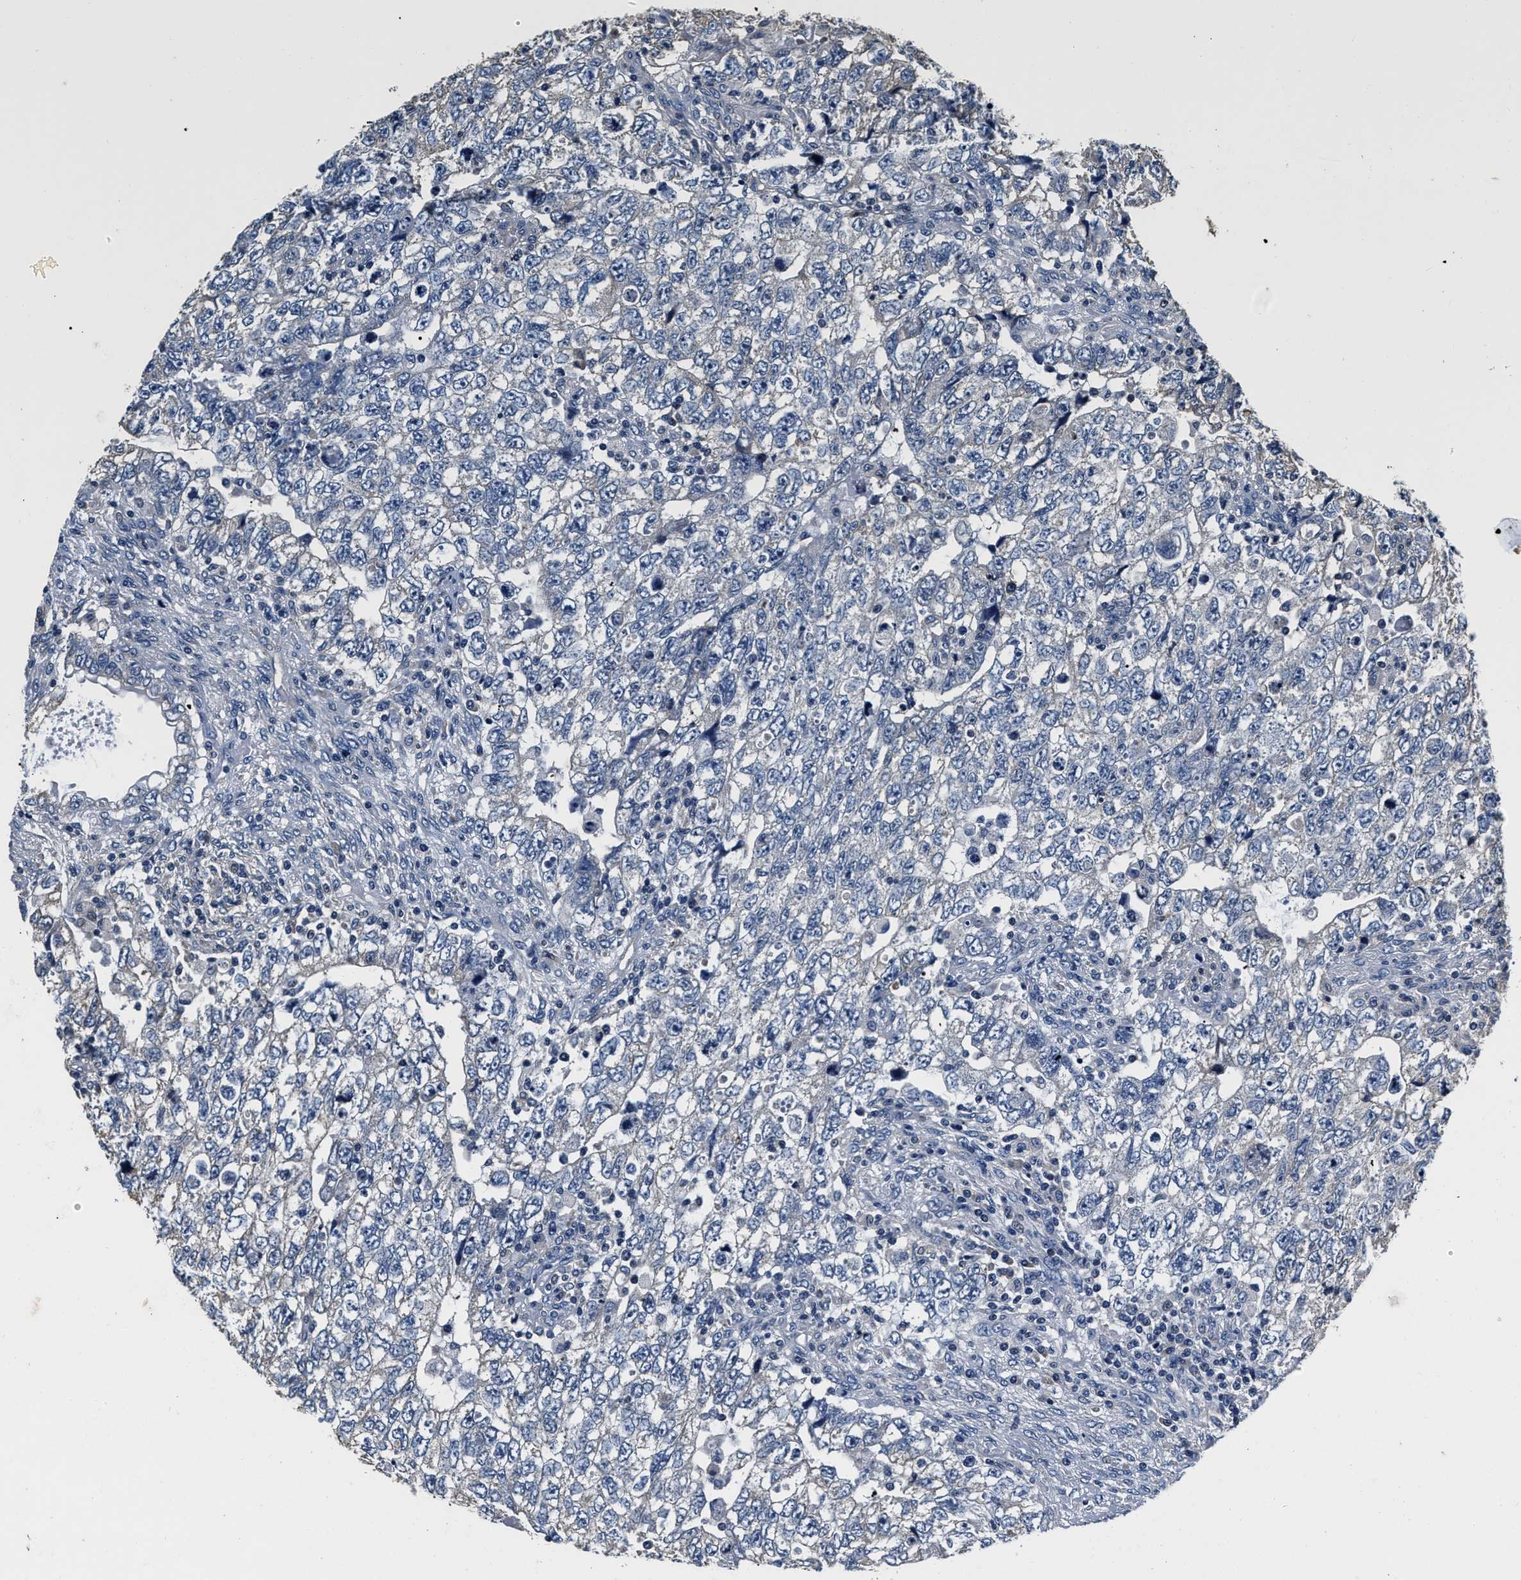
{"staining": {"intensity": "negative", "quantity": "none", "location": "none"}, "tissue": "testis cancer", "cell_type": "Tumor cells", "image_type": "cancer", "snomed": [{"axis": "morphology", "description": "Carcinoma, Embryonal, NOS"}, {"axis": "topography", "description": "Testis"}], "caption": "This is an immunohistochemistry photomicrograph of embryonal carcinoma (testis). There is no expression in tumor cells.", "gene": "ABCG8", "patient": {"sex": "male", "age": 36}}